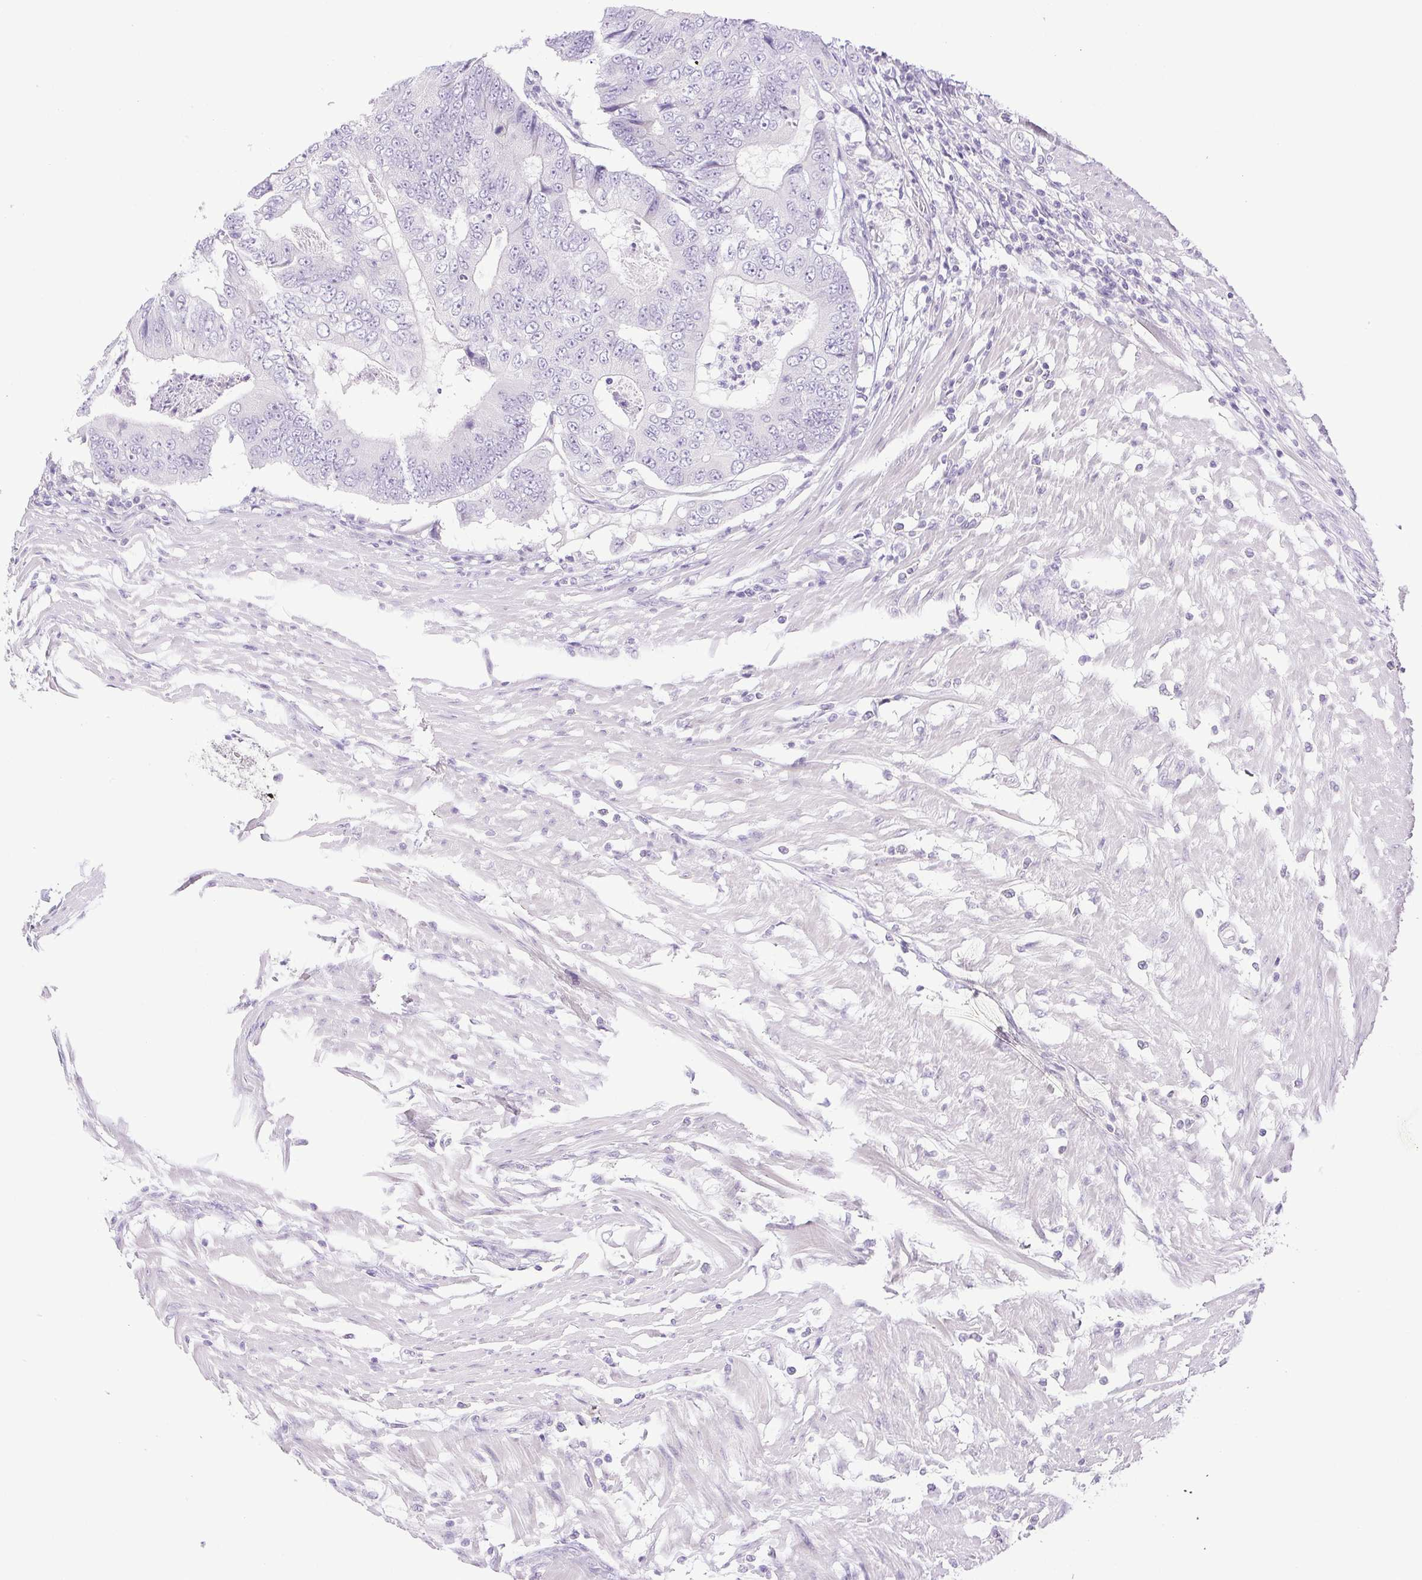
{"staining": {"intensity": "negative", "quantity": "none", "location": "none"}, "tissue": "colorectal cancer", "cell_type": "Tumor cells", "image_type": "cancer", "snomed": [{"axis": "morphology", "description": "Adenocarcinoma, NOS"}, {"axis": "topography", "description": "Colon"}], "caption": "Immunohistochemistry of human colorectal cancer (adenocarcinoma) reveals no staining in tumor cells.", "gene": "PAPPA2", "patient": {"sex": "female", "age": 48}}